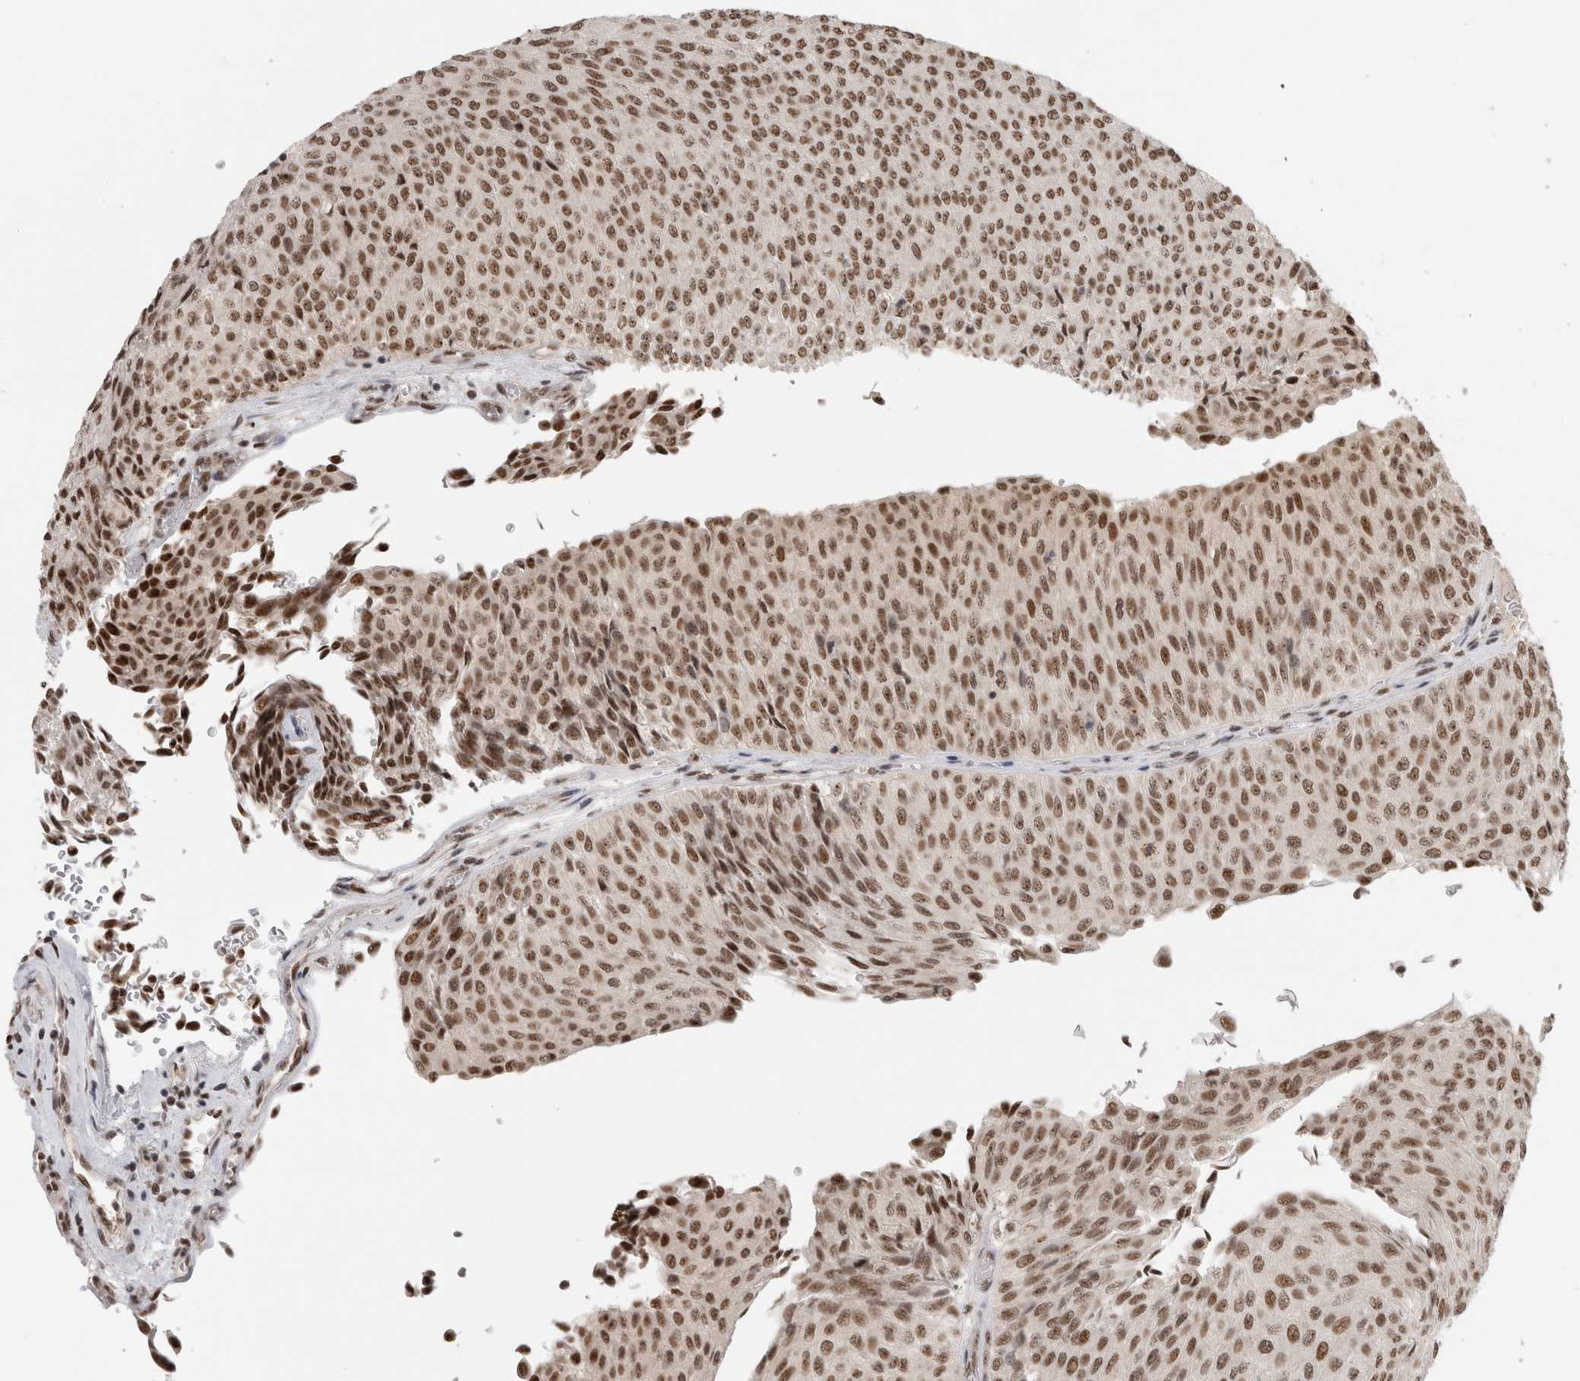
{"staining": {"intensity": "moderate", "quantity": ">75%", "location": "nuclear"}, "tissue": "urothelial cancer", "cell_type": "Tumor cells", "image_type": "cancer", "snomed": [{"axis": "morphology", "description": "Urothelial carcinoma, Low grade"}, {"axis": "topography", "description": "Urinary bladder"}], "caption": "A high-resolution photomicrograph shows IHC staining of urothelial carcinoma (low-grade), which shows moderate nuclear staining in about >75% of tumor cells. Nuclei are stained in blue.", "gene": "EBNA1BP2", "patient": {"sex": "male", "age": 78}}